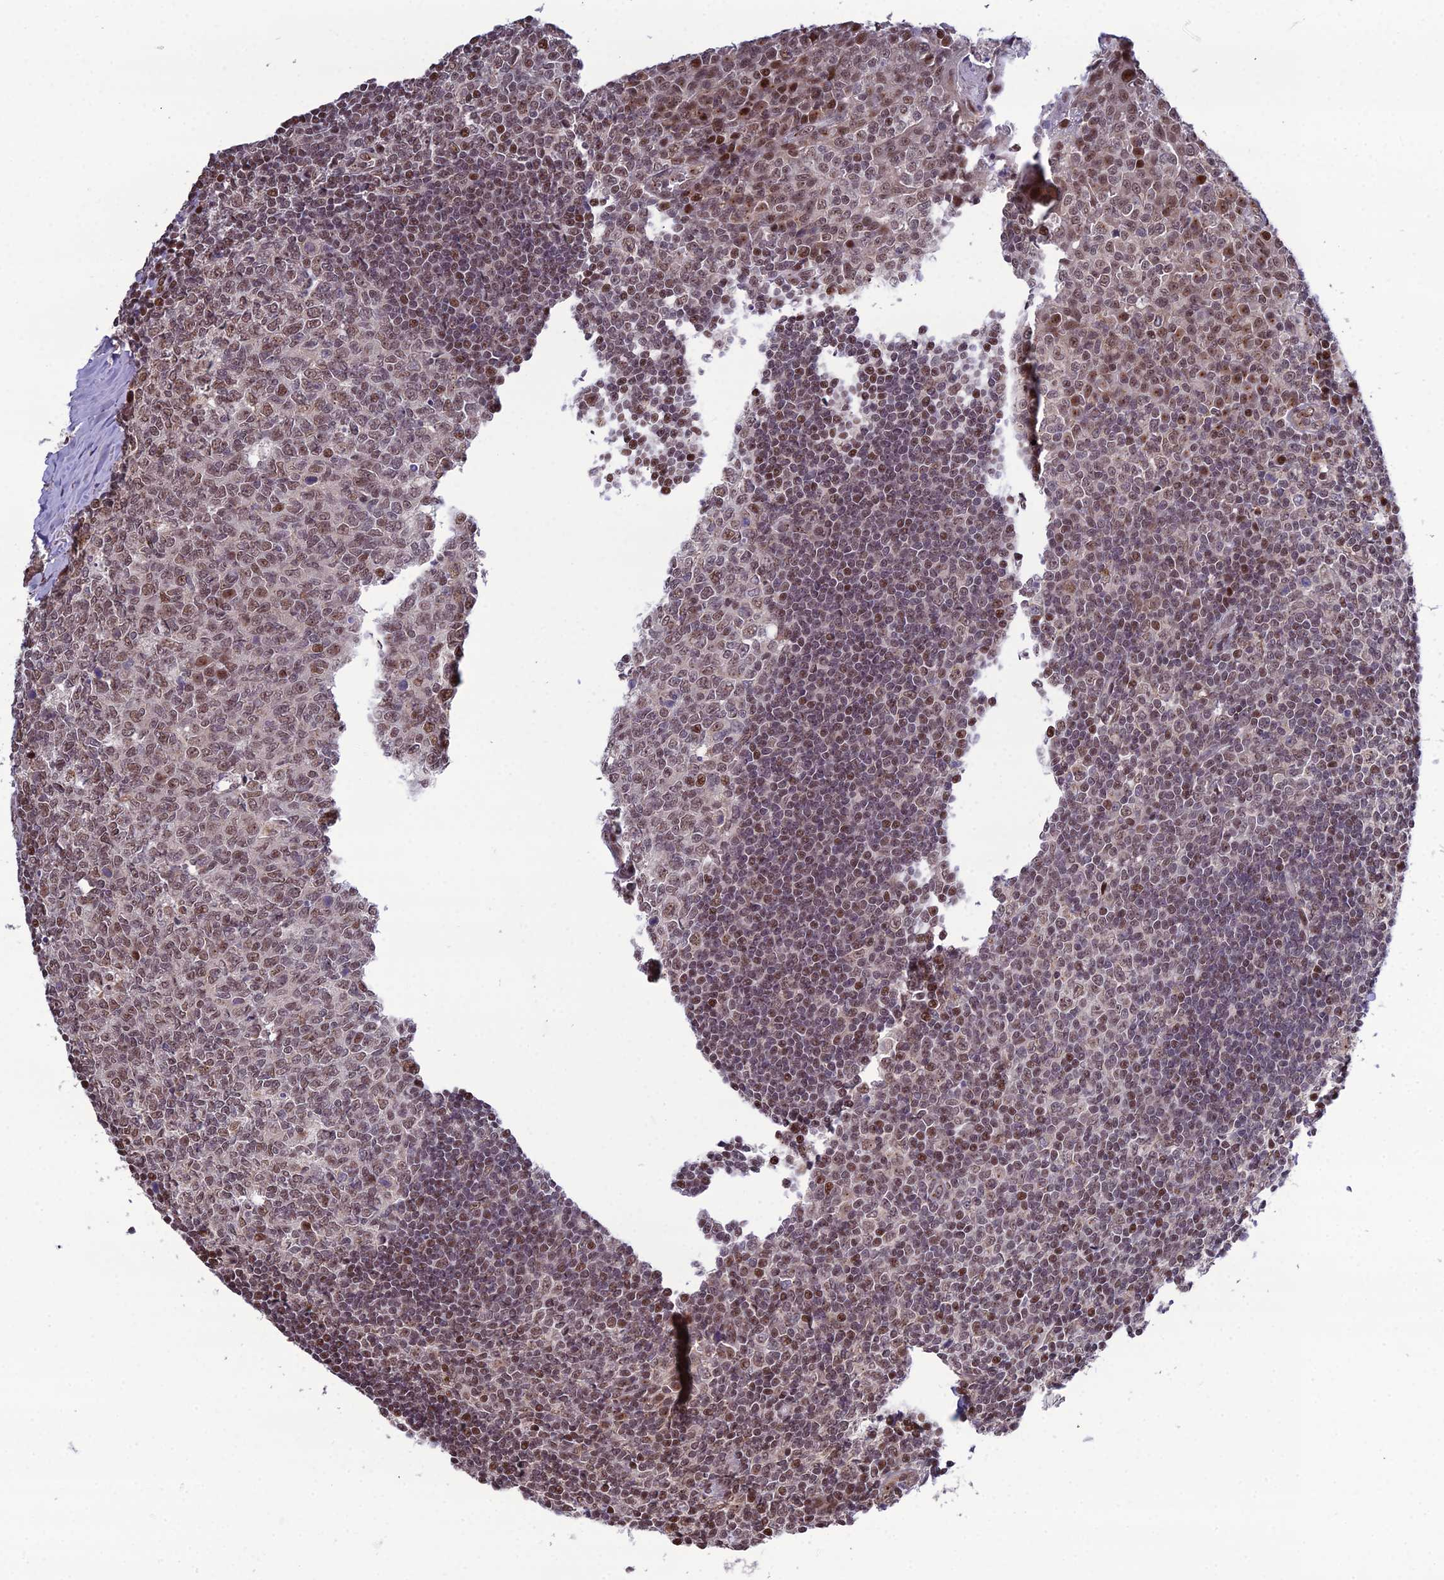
{"staining": {"intensity": "moderate", "quantity": "25%-75%", "location": "nuclear"}, "tissue": "tonsil", "cell_type": "Germinal center cells", "image_type": "normal", "snomed": [{"axis": "morphology", "description": "Normal tissue, NOS"}, {"axis": "topography", "description": "Tonsil"}], "caption": "This image reveals unremarkable tonsil stained with immunohistochemistry (IHC) to label a protein in brown. The nuclear of germinal center cells show moderate positivity for the protein. Nuclei are counter-stained blue.", "gene": "ARL2", "patient": {"sex": "male", "age": 27}}